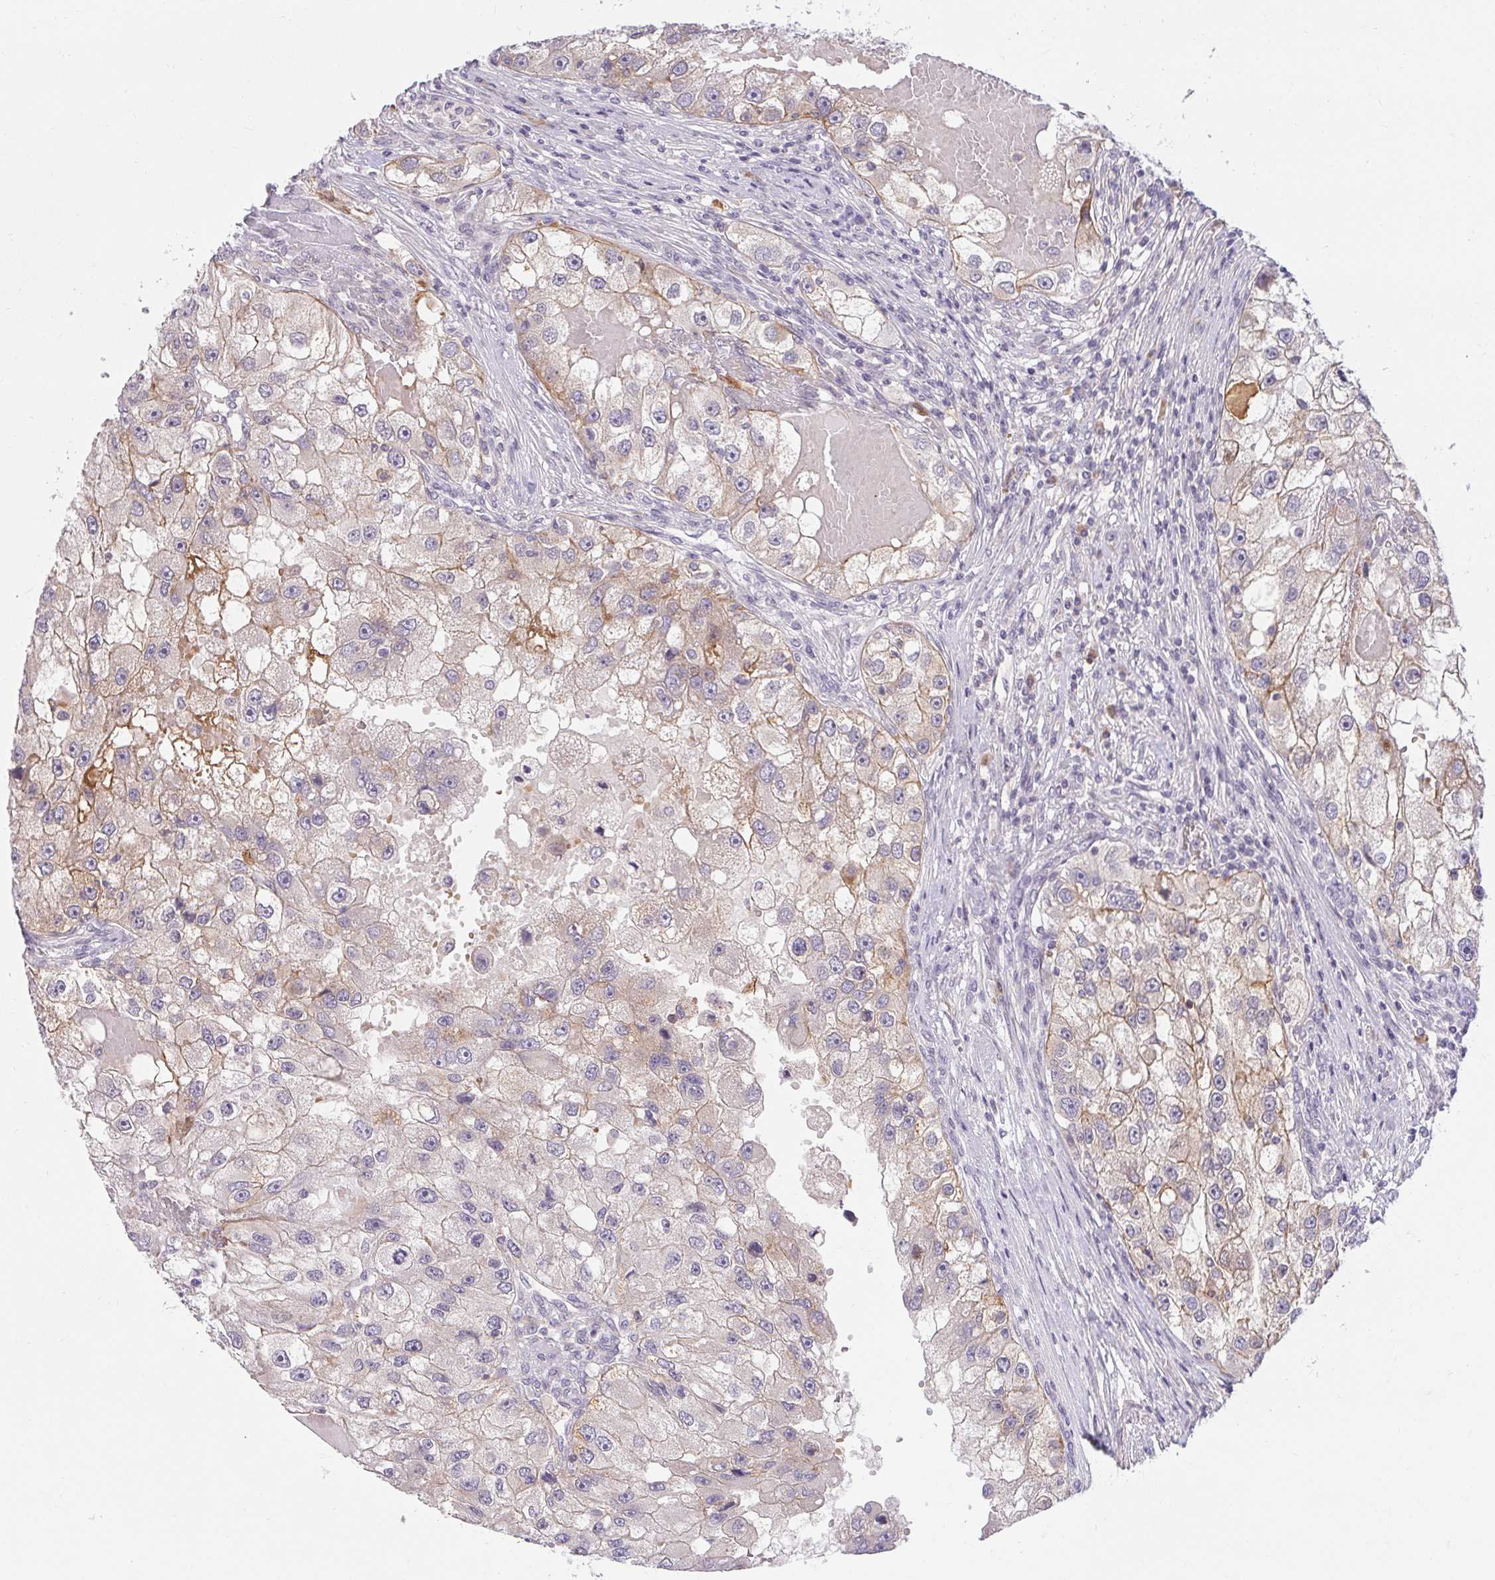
{"staining": {"intensity": "negative", "quantity": "none", "location": "none"}, "tissue": "renal cancer", "cell_type": "Tumor cells", "image_type": "cancer", "snomed": [{"axis": "morphology", "description": "Adenocarcinoma, NOS"}, {"axis": "topography", "description": "Kidney"}], "caption": "IHC photomicrograph of neoplastic tissue: human adenocarcinoma (renal) stained with DAB (3,3'-diaminobenzidine) displays no significant protein positivity in tumor cells. The staining was performed using DAB (3,3'-diaminobenzidine) to visualize the protein expression in brown, while the nuclei were stained in blue with hematoxylin (Magnification: 20x).", "gene": "TMEM52B", "patient": {"sex": "male", "age": 63}}